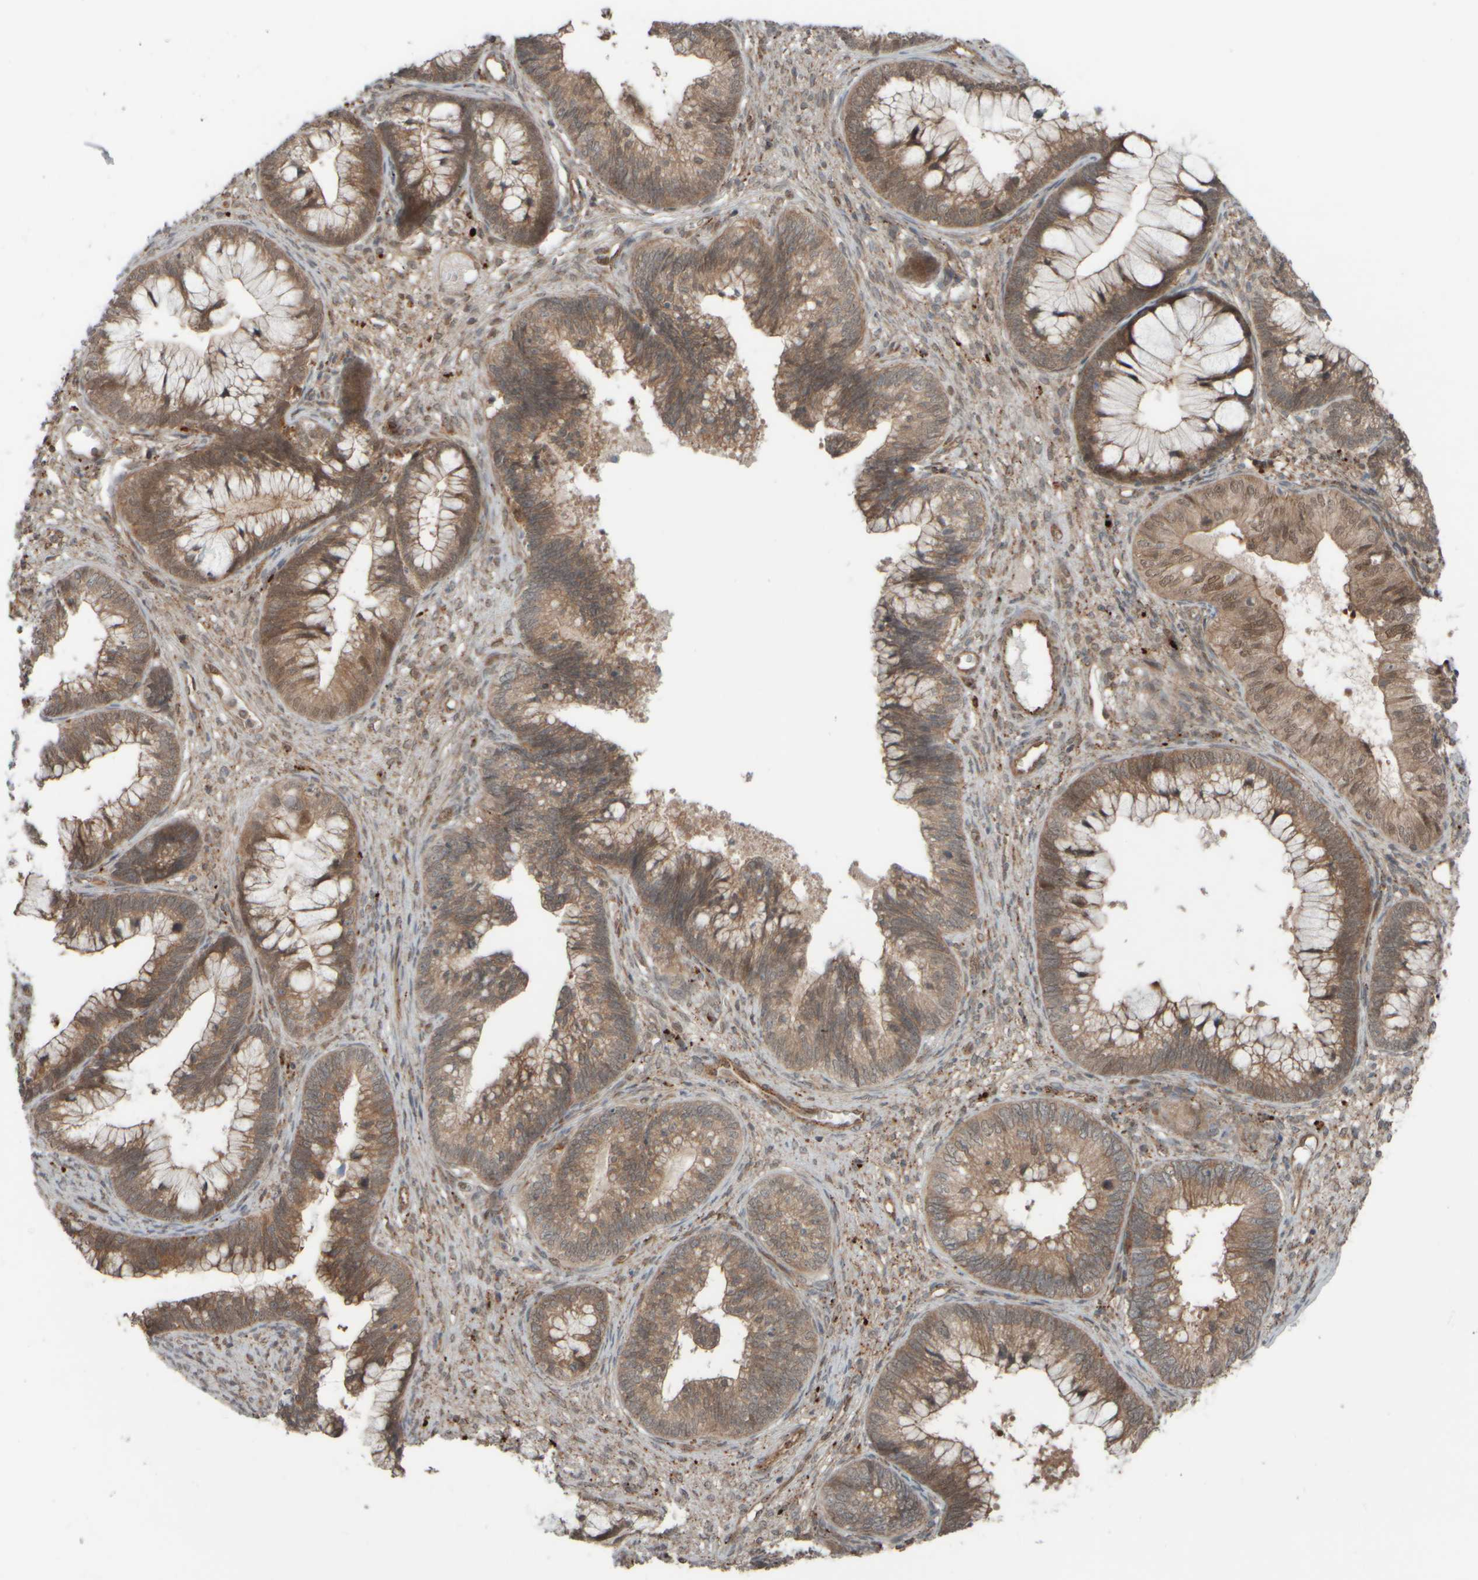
{"staining": {"intensity": "moderate", "quantity": ">75%", "location": "cytoplasmic/membranous"}, "tissue": "cervical cancer", "cell_type": "Tumor cells", "image_type": "cancer", "snomed": [{"axis": "morphology", "description": "Adenocarcinoma, NOS"}, {"axis": "topography", "description": "Cervix"}], "caption": "Immunohistochemical staining of cervical cancer (adenocarcinoma) demonstrates medium levels of moderate cytoplasmic/membranous protein positivity in approximately >75% of tumor cells. Nuclei are stained in blue.", "gene": "GIGYF1", "patient": {"sex": "female", "age": 44}}